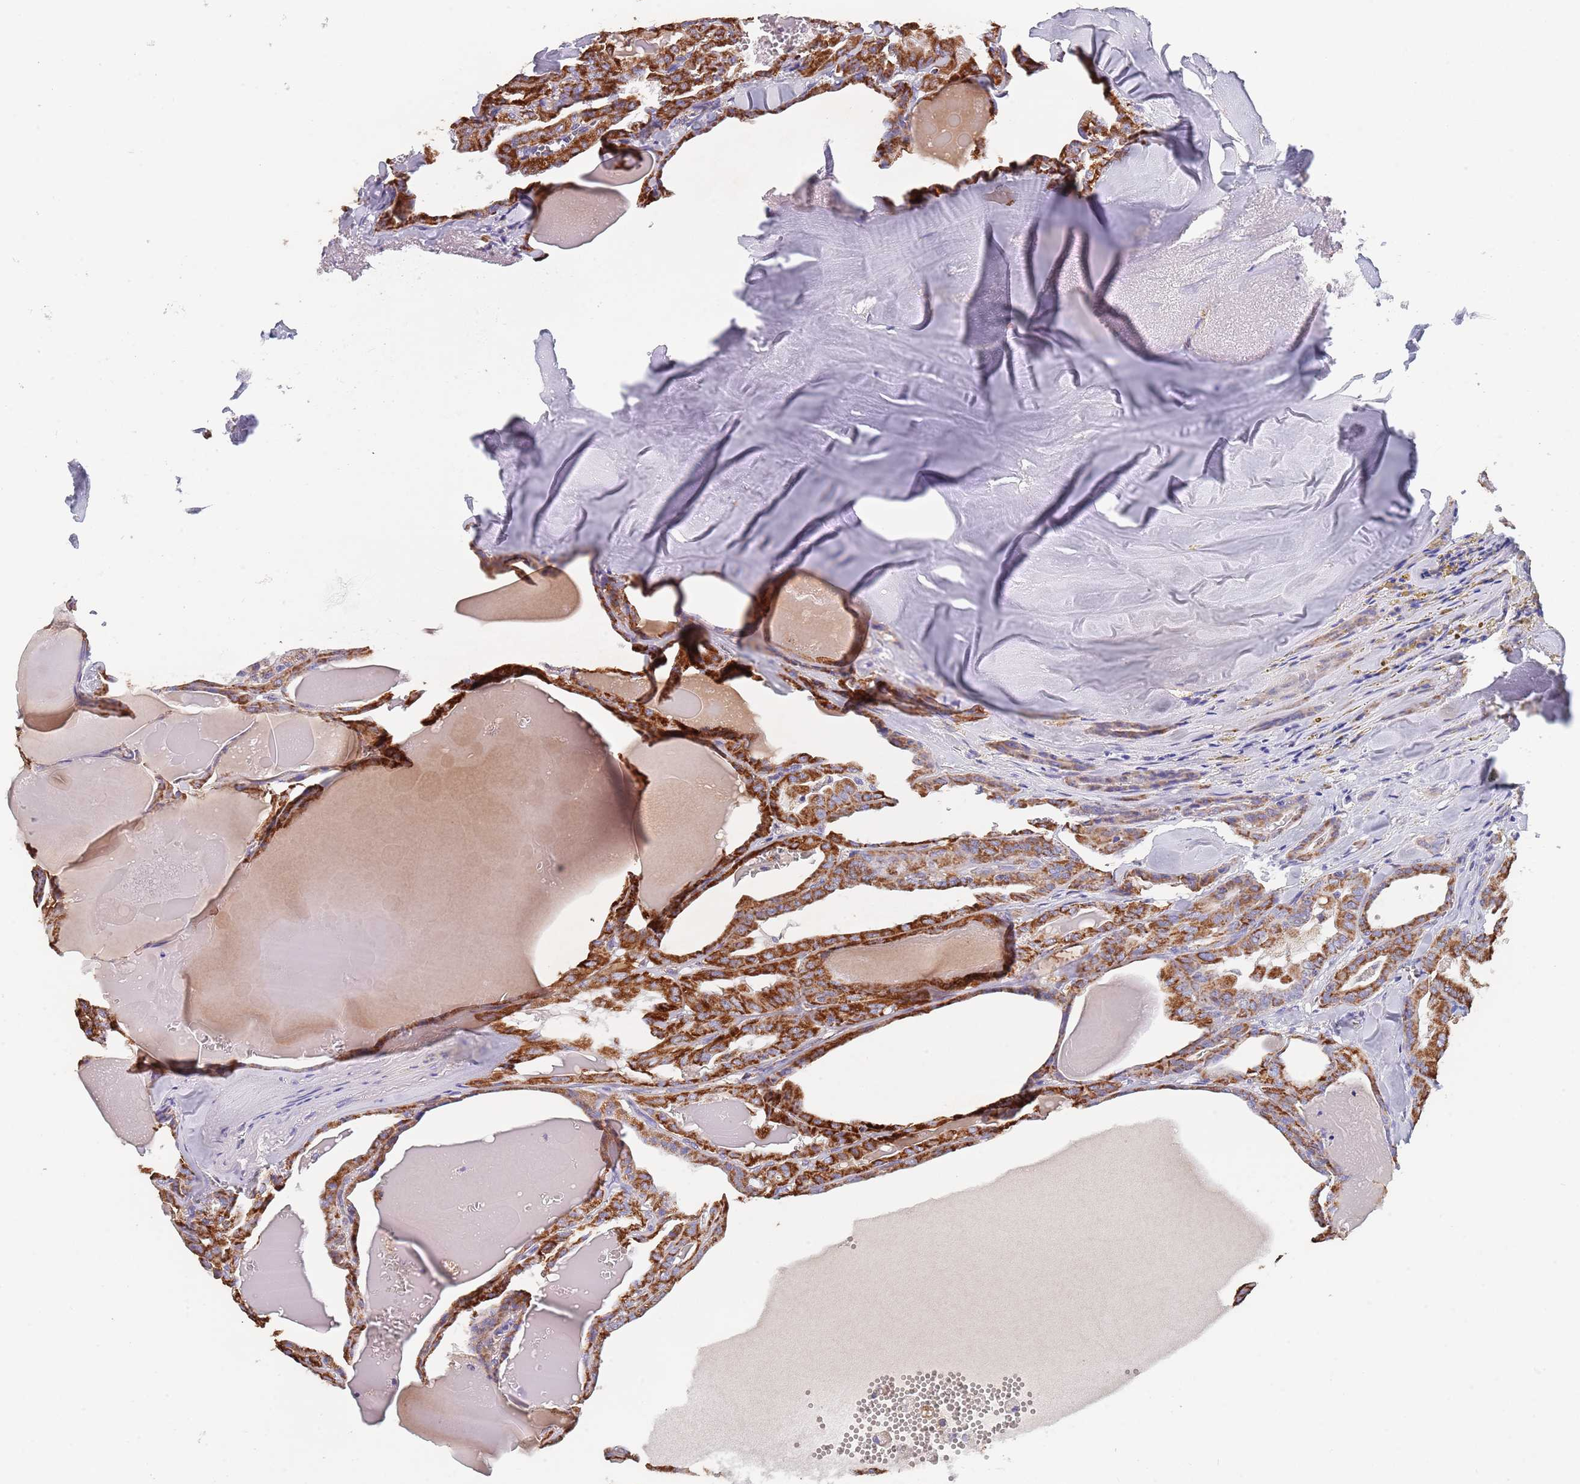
{"staining": {"intensity": "strong", "quantity": ">75%", "location": "cytoplasmic/membranous"}, "tissue": "thyroid cancer", "cell_type": "Tumor cells", "image_type": "cancer", "snomed": [{"axis": "morphology", "description": "Papillary adenocarcinoma, NOS"}, {"axis": "topography", "description": "Thyroid gland"}], "caption": "IHC image of neoplastic tissue: human thyroid papillary adenocarcinoma stained using immunohistochemistry demonstrates high levels of strong protein expression localized specifically in the cytoplasmic/membranous of tumor cells, appearing as a cytoplasmic/membranous brown color.", "gene": "PGP", "patient": {"sex": "male", "age": 52}}